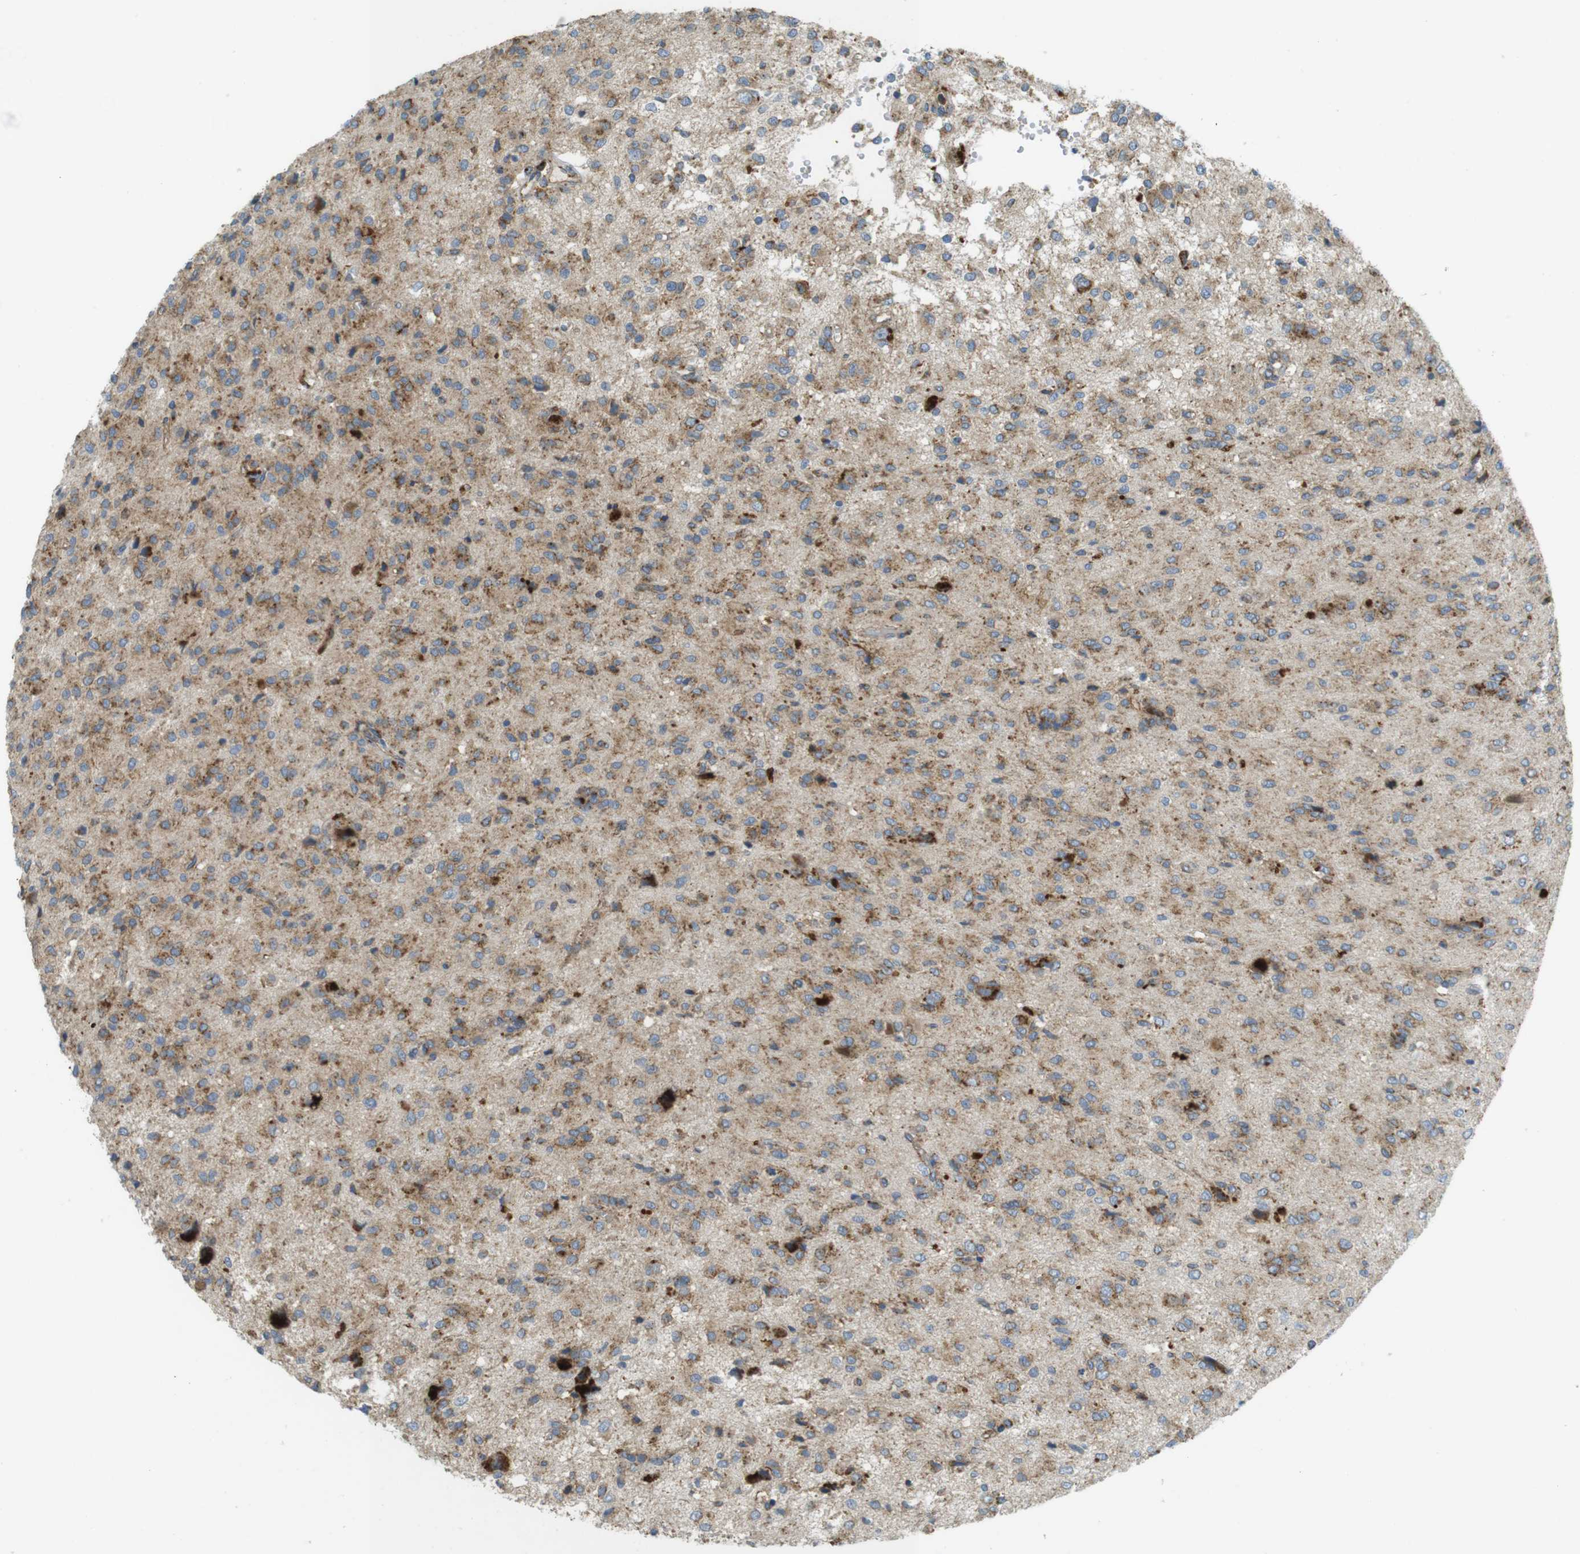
{"staining": {"intensity": "moderate", "quantity": ">75%", "location": "cytoplasmic/membranous"}, "tissue": "glioma", "cell_type": "Tumor cells", "image_type": "cancer", "snomed": [{"axis": "morphology", "description": "Glioma, malignant, High grade"}, {"axis": "topography", "description": "Brain"}], "caption": "A high-resolution photomicrograph shows IHC staining of glioma, which shows moderate cytoplasmic/membranous staining in approximately >75% of tumor cells. (DAB IHC, brown staining for protein, blue staining for nuclei).", "gene": "LAMP1", "patient": {"sex": "female", "age": 59}}